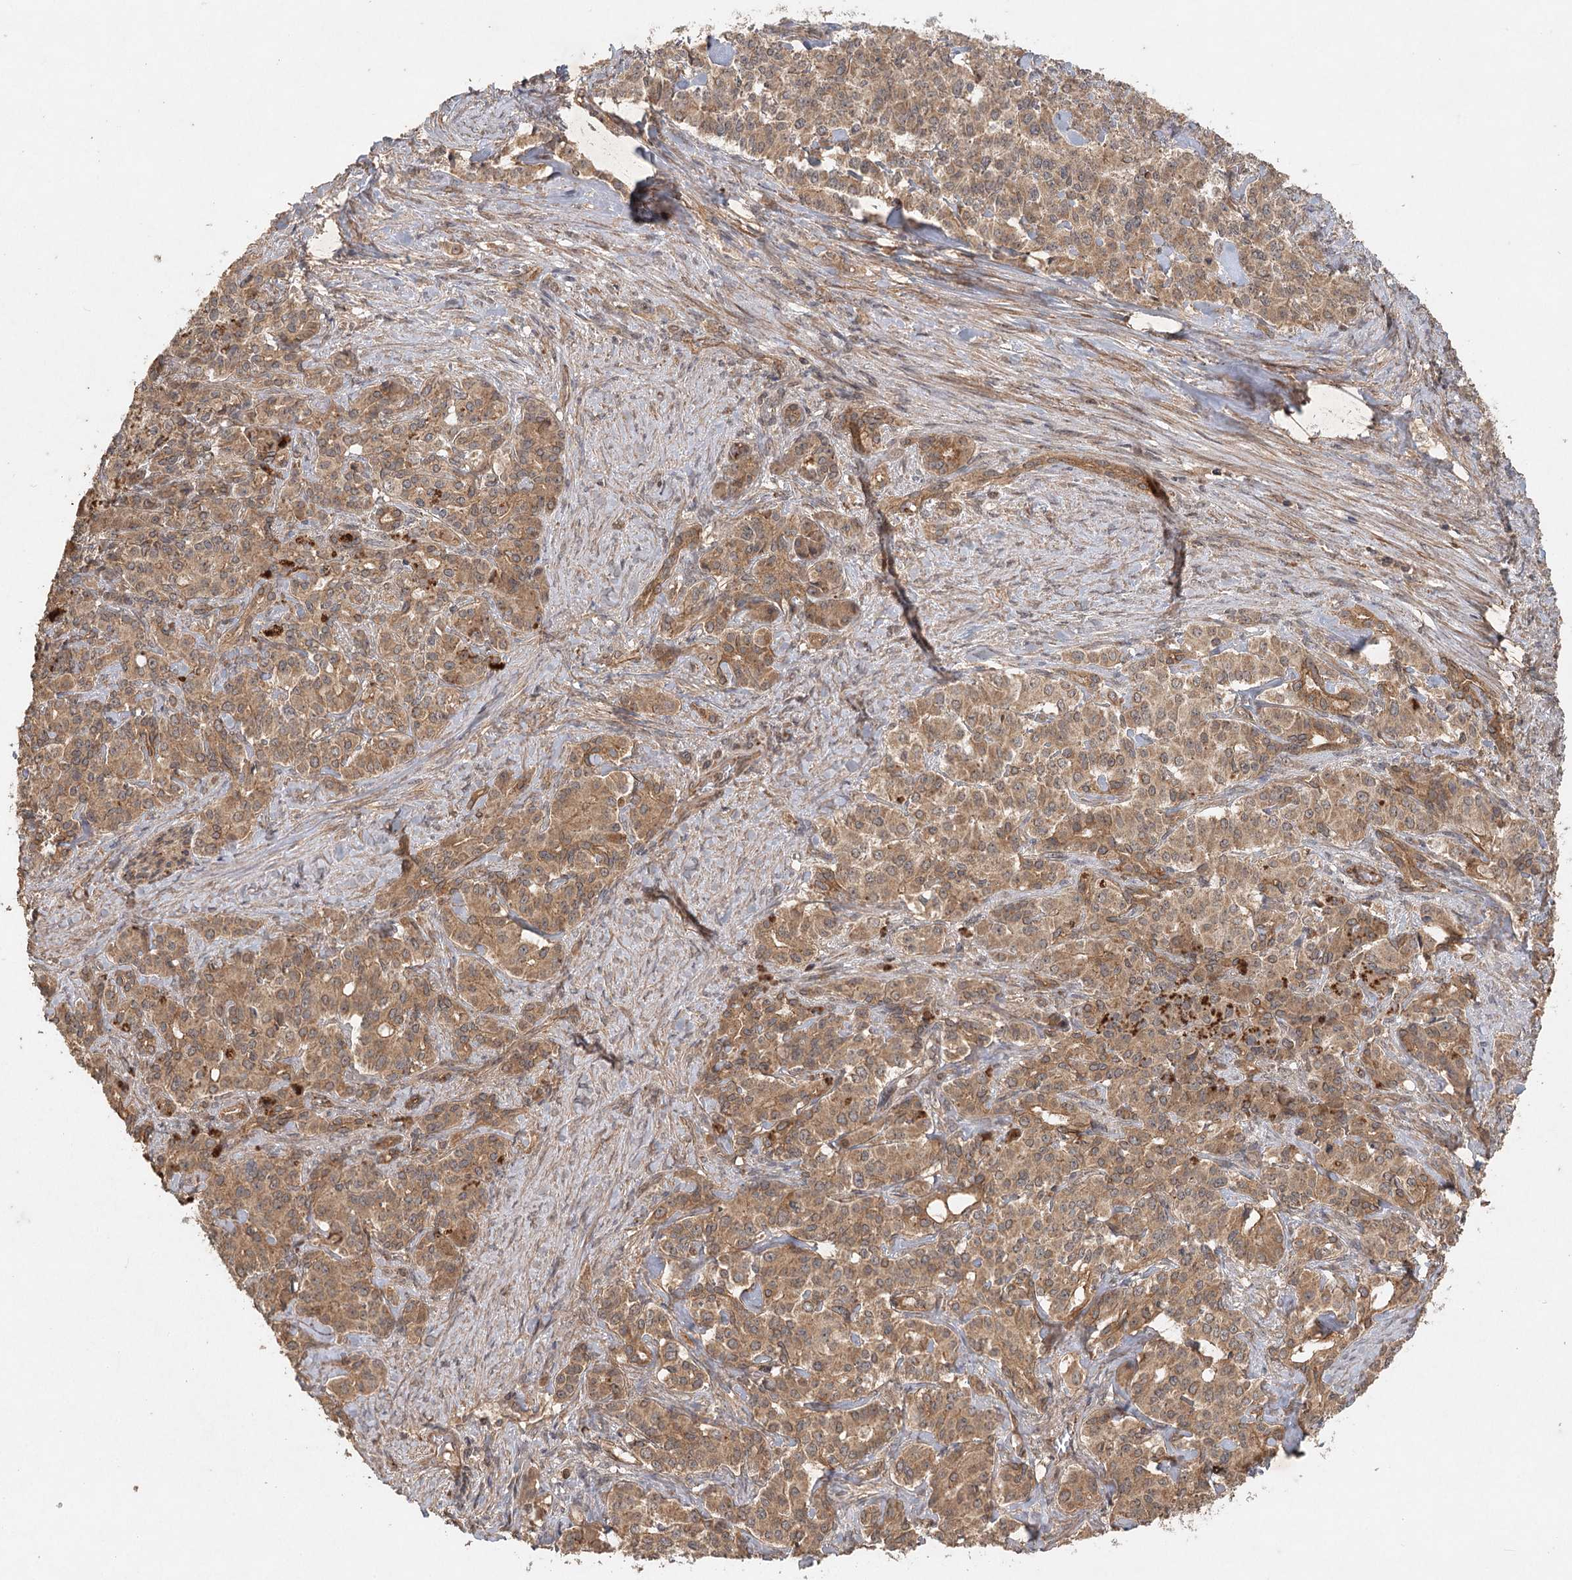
{"staining": {"intensity": "moderate", "quantity": ">75%", "location": "cytoplasmic/membranous"}, "tissue": "pancreatic cancer", "cell_type": "Tumor cells", "image_type": "cancer", "snomed": [{"axis": "morphology", "description": "Adenocarcinoma, NOS"}, {"axis": "topography", "description": "Pancreas"}], "caption": "This histopathology image exhibits pancreatic adenocarcinoma stained with immunohistochemistry (IHC) to label a protein in brown. The cytoplasmic/membranous of tumor cells show moderate positivity for the protein. Nuclei are counter-stained blue.", "gene": "ARL13A", "patient": {"sex": "female", "age": 74}}